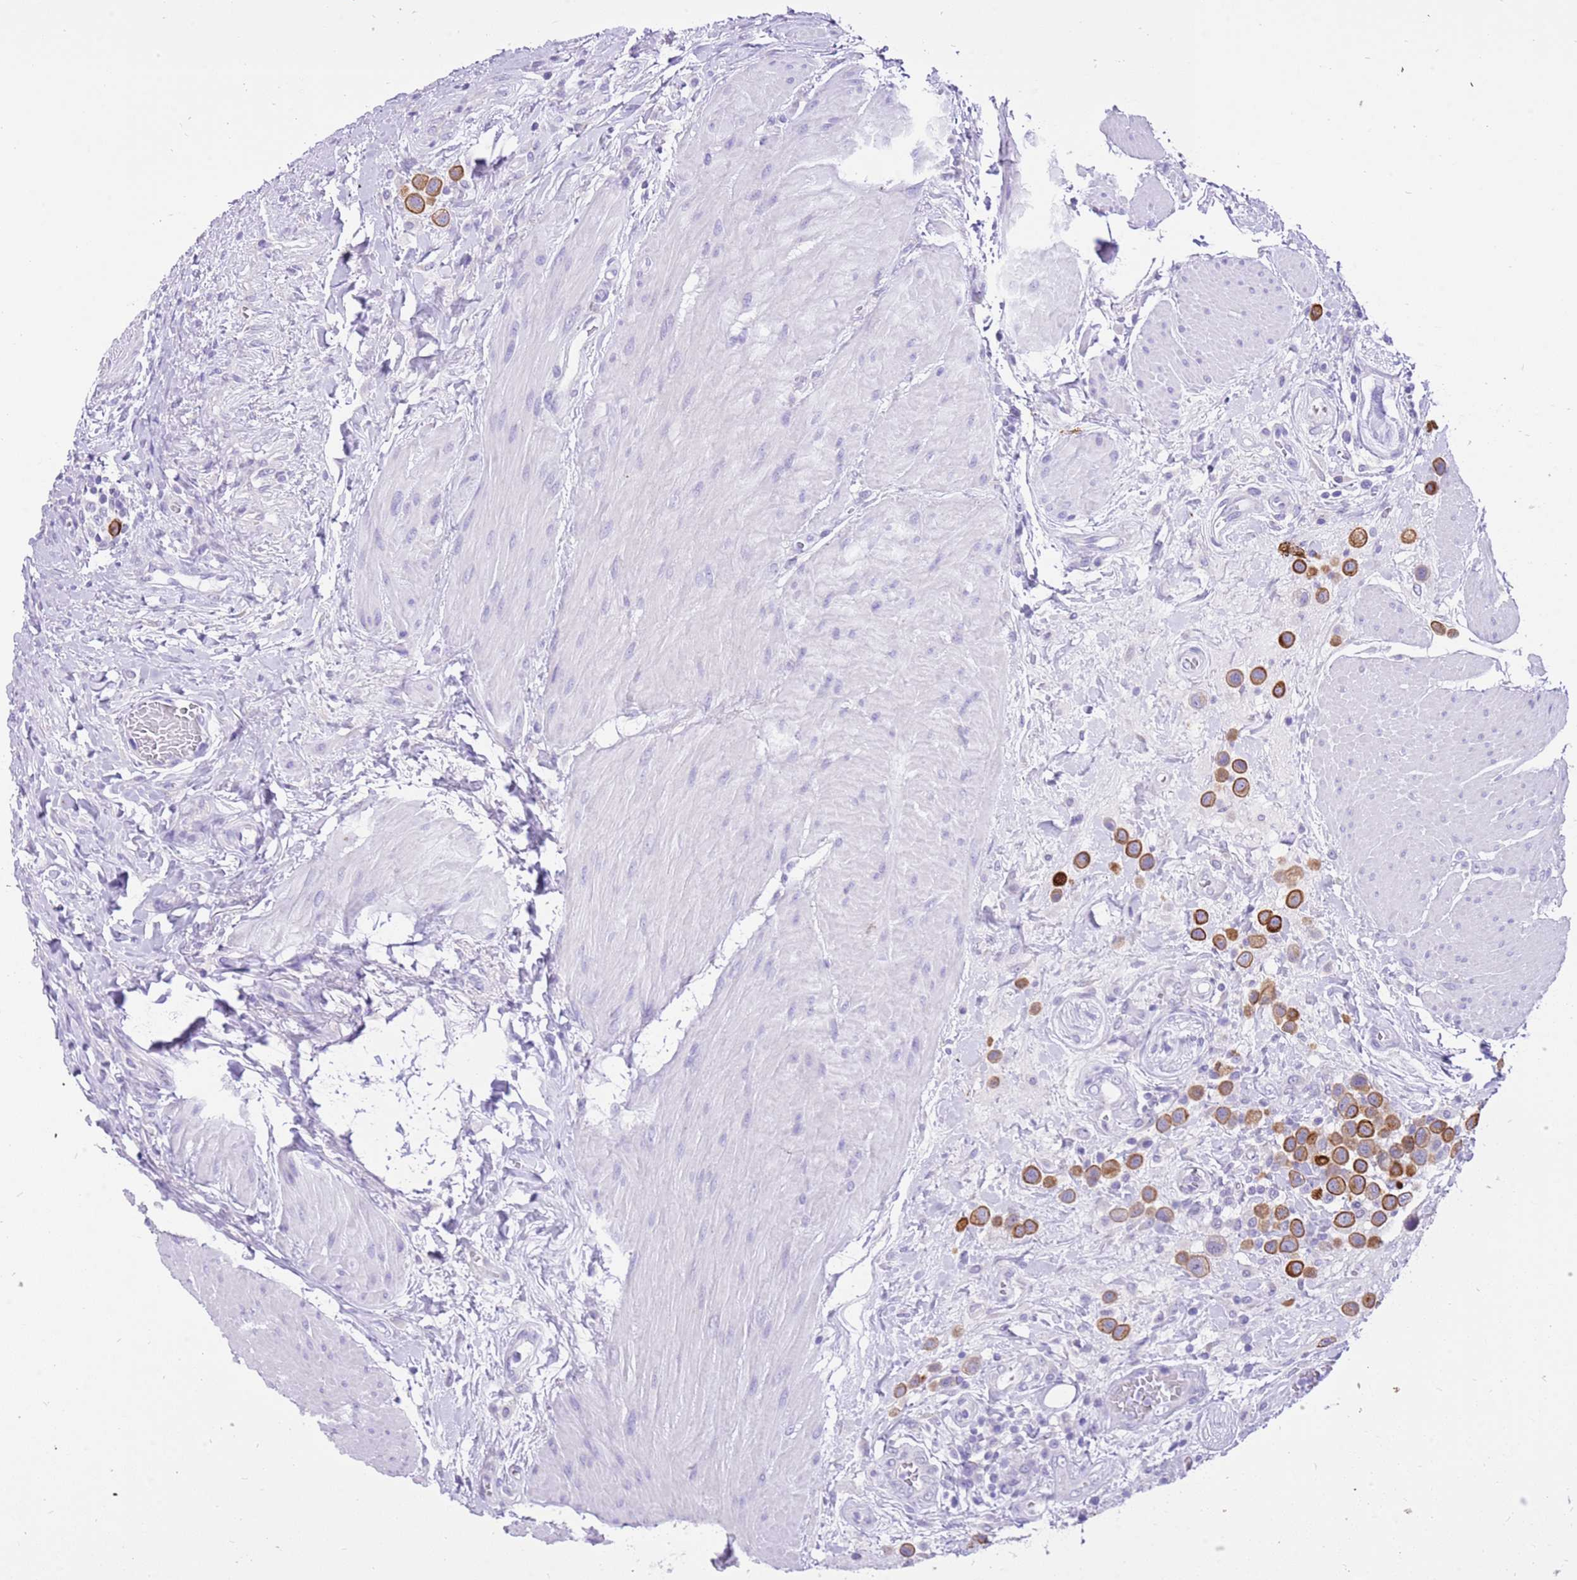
{"staining": {"intensity": "strong", "quantity": ">75%", "location": "cytoplasmic/membranous"}, "tissue": "urothelial cancer", "cell_type": "Tumor cells", "image_type": "cancer", "snomed": [{"axis": "morphology", "description": "Urothelial carcinoma, High grade"}, {"axis": "topography", "description": "Urinary bladder"}], "caption": "Strong cytoplasmic/membranous protein expression is identified in about >75% of tumor cells in urothelial cancer.", "gene": "R3HDM4", "patient": {"sex": "male", "age": 50}}